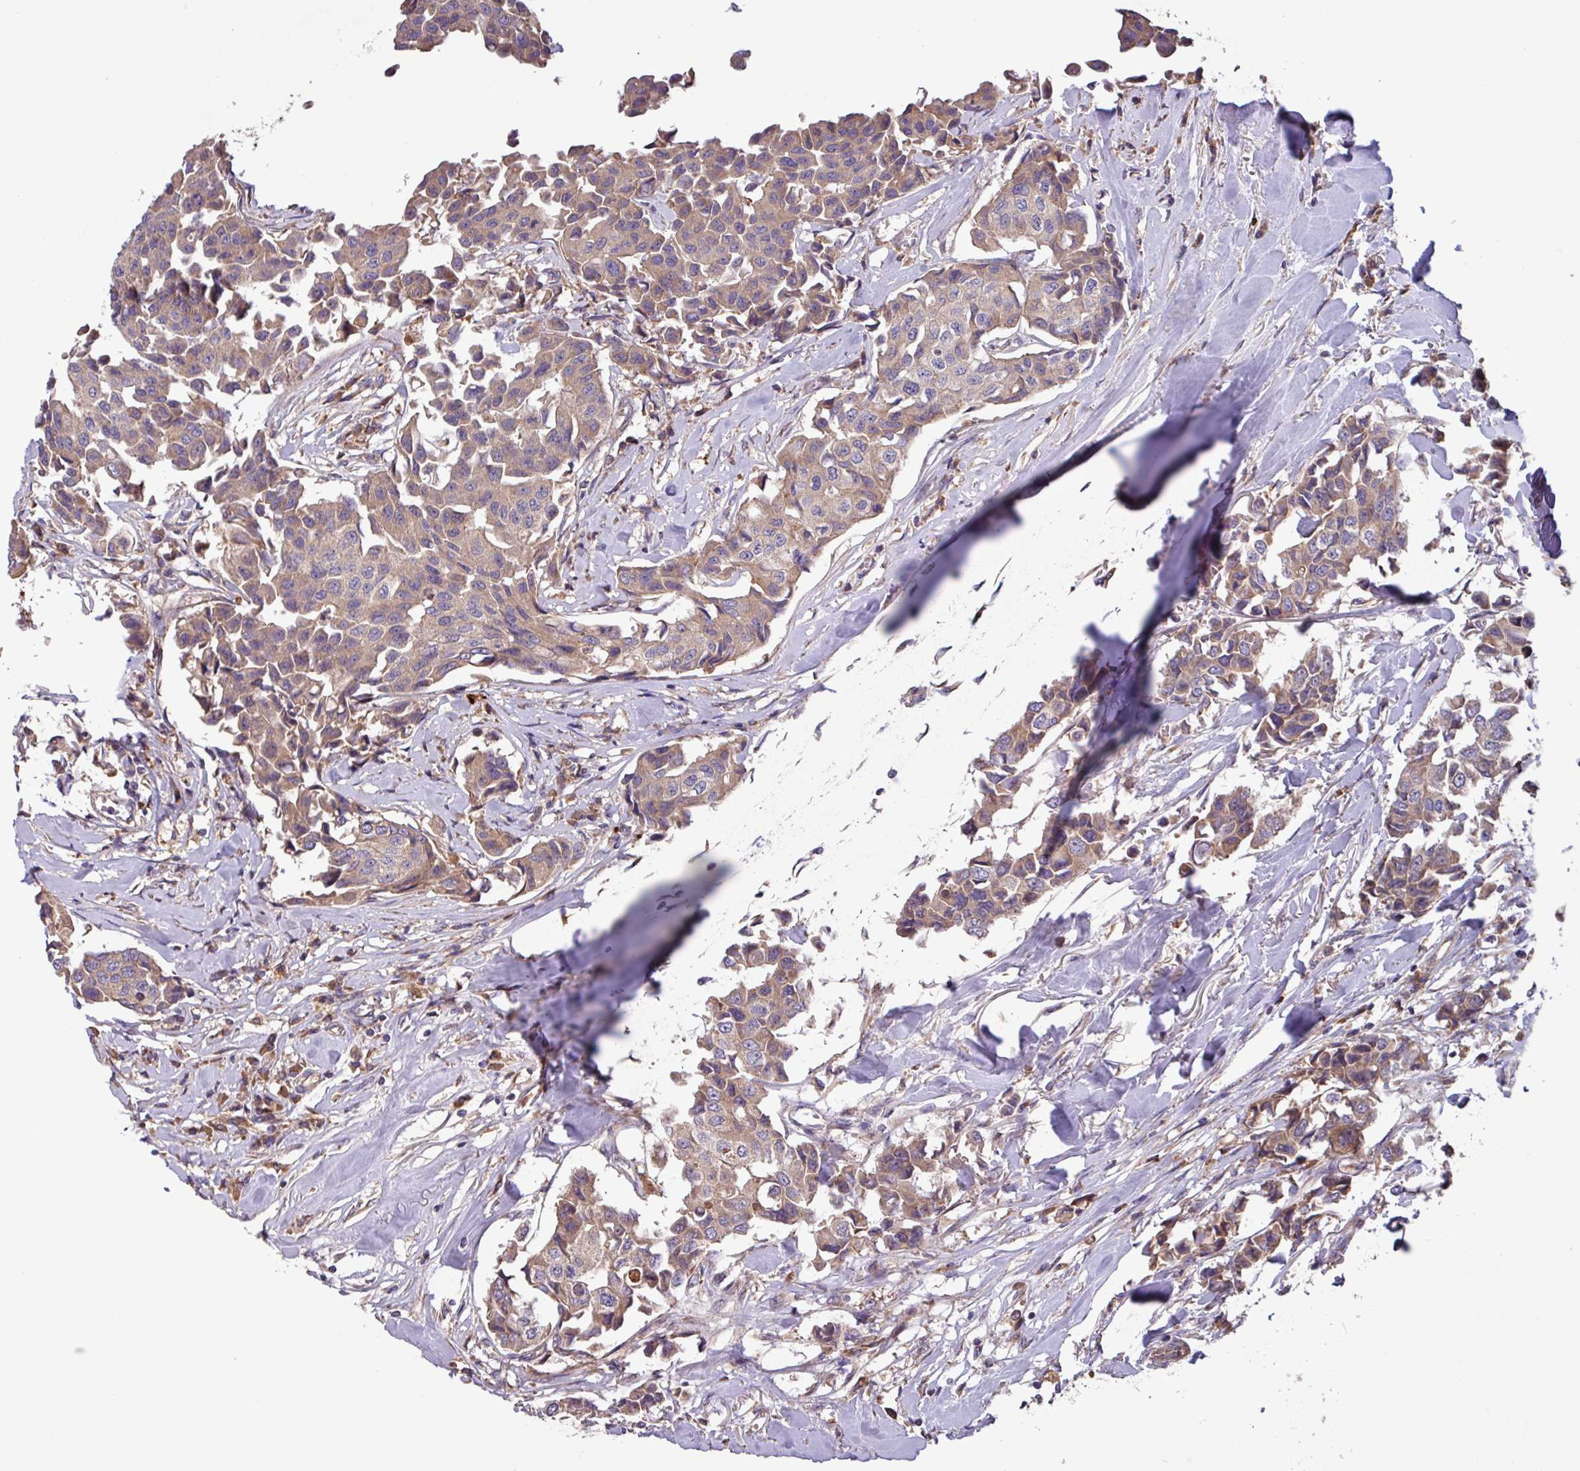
{"staining": {"intensity": "moderate", "quantity": ">75%", "location": "cytoplasmic/membranous"}, "tissue": "breast cancer", "cell_type": "Tumor cells", "image_type": "cancer", "snomed": [{"axis": "morphology", "description": "Duct carcinoma"}, {"axis": "topography", "description": "Breast"}], "caption": "Protein expression analysis of intraductal carcinoma (breast) demonstrates moderate cytoplasmic/membranous expression in about >75% of tumor cells.", "gene": "PTPRQ", "patient": {"sex": "female", "age": 80}}